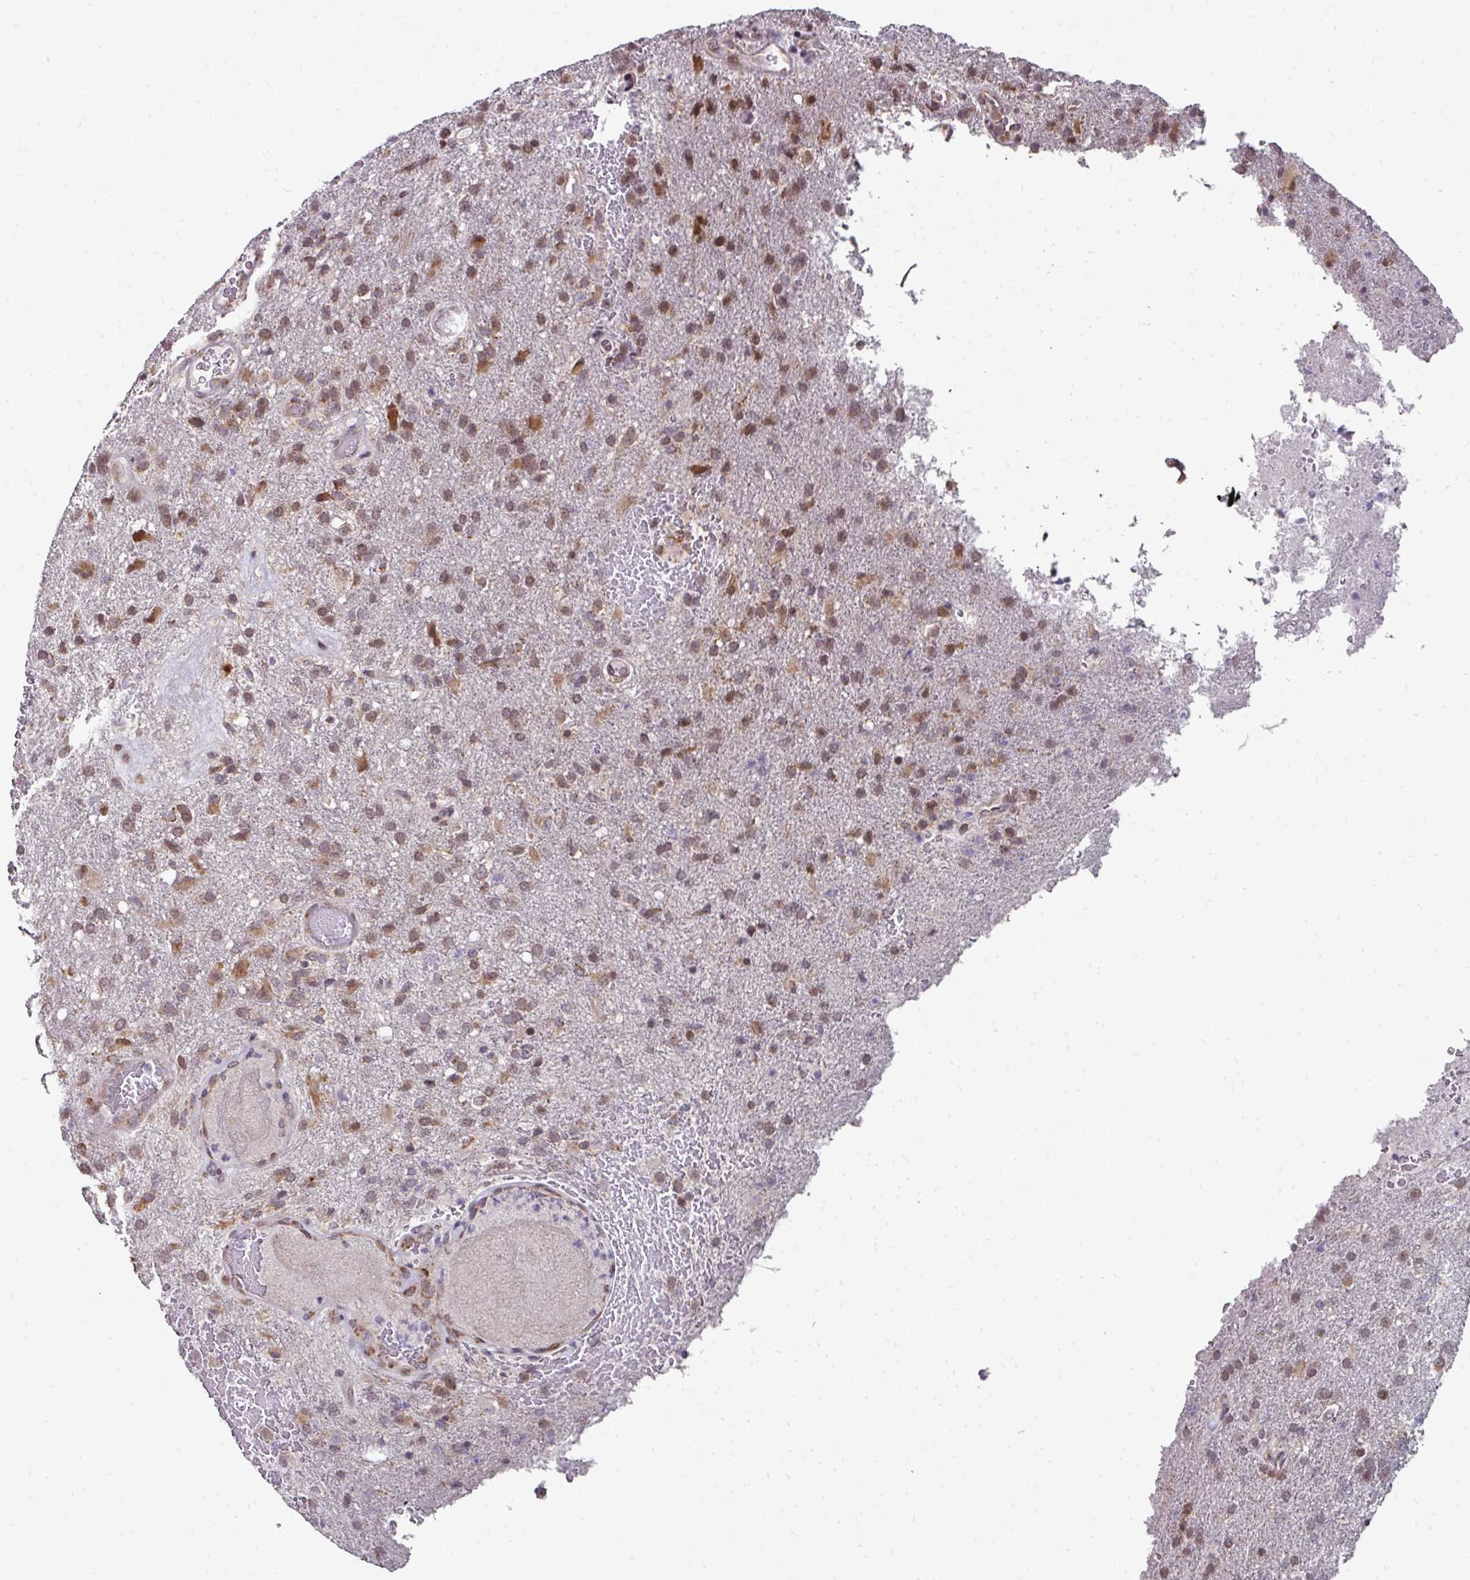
{"staining": {"intensity": "moderate", "quantity": "25%-75%", "location": "cytoplasmic/membranous,nuclear"}, "tissue": "glioma", "cell_type": "Tumor cells", "image_type": "cancer", "snomed": [{"axis": "morphology", "description": "Glioma, malignant, High grade"}, {"axis": "topography", "description": "Brain"}], "caption": "Protein expression by immunohistochemistry demonstrates moderate cytoplasmic/membranous and nuclear staining in about 25%-75% of tumor cells in malignant high-grade glioma. (IHC, brightfield microscopy, high magnification).", "gene": "APOLD1", "patient": {"sex": "female", "age": 74}}